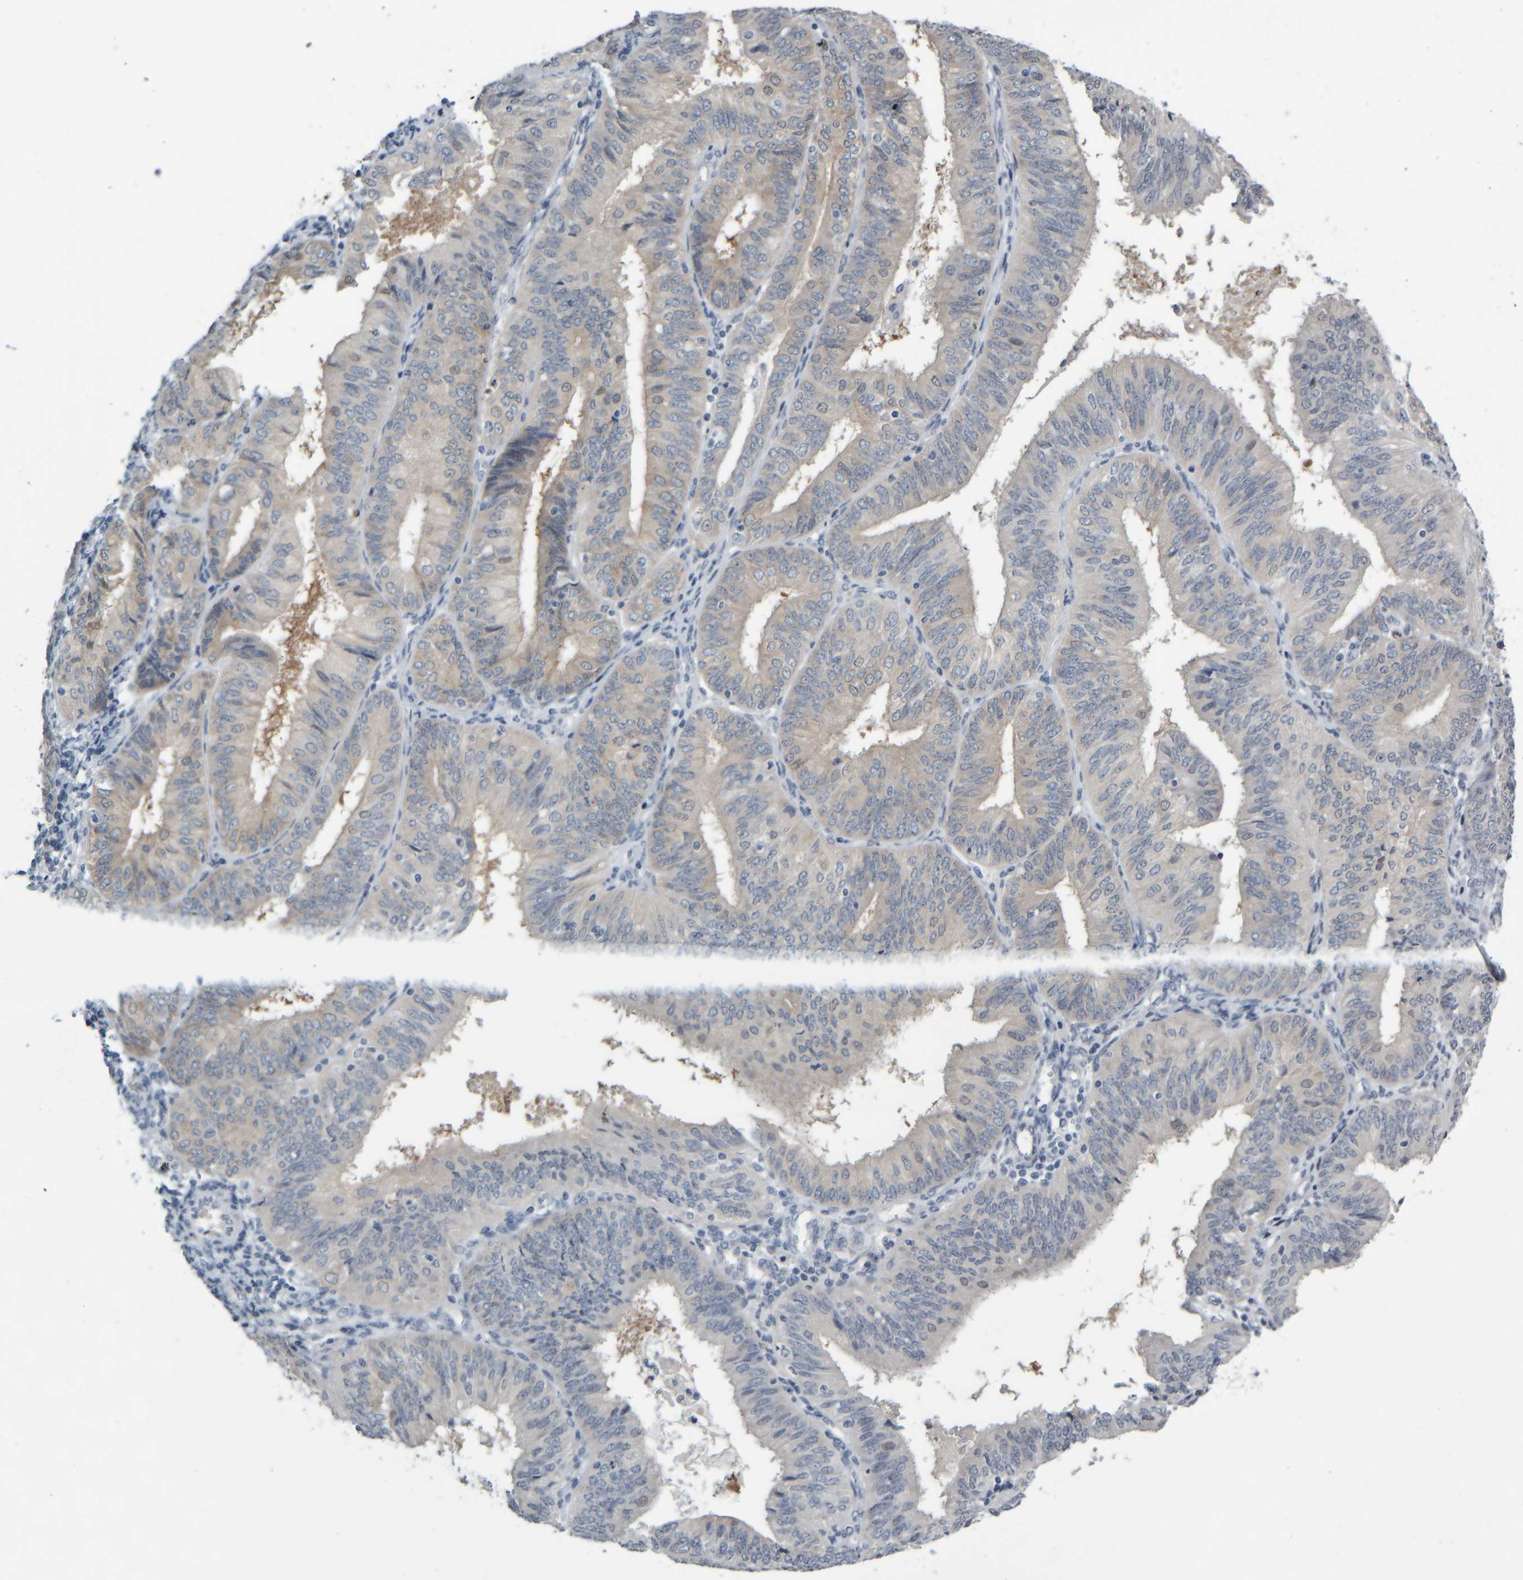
{"staining": {"intensity": "negative", "quantity": "none", "location": "none"}, "tissue": "endometrial cancer", "cell_type": "Tumor cells", "image_type": "cancer", "snomed": [{"axis": "morphology", "description": "Adenocarcinoma, NOS"}, {"axis": "topography", "description": "Endometrium"}], "caption": "Endometrial adenocarcinoma was stained to show a protein in brown. There is no significant staining in tumor cells. (Stains: DAB (3,3'-diaminobenzidine) immunohistochemistry (IHC) with hematoxylin counter stain, Microscopy: brightfield microscopy at high magnification).", "gene": "COL14A1", "patient": {"sex": "female", "age": 58}}